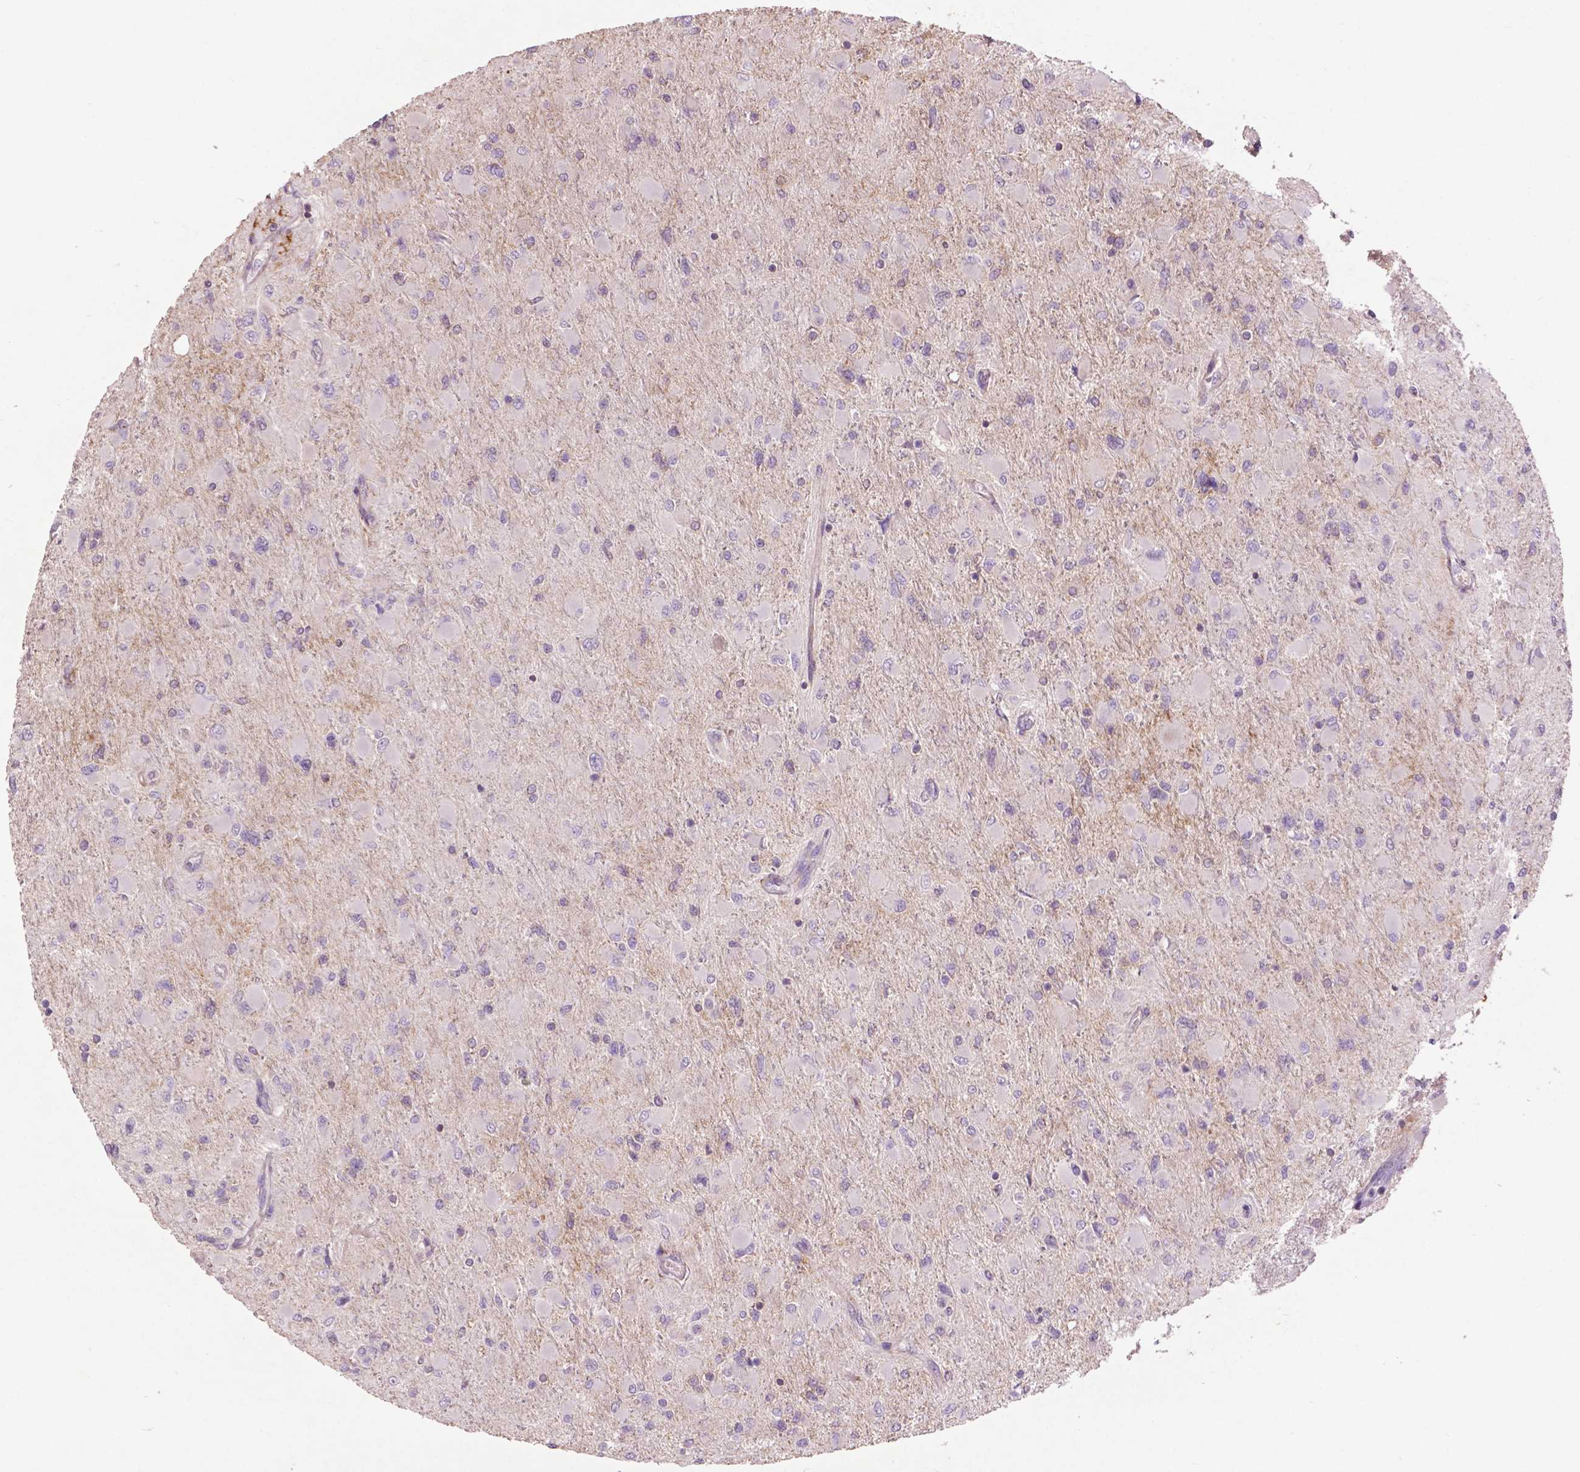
{"staining": {"intensity": "negative", "quantity": "none", "location": "none"}, "tissue": "glioma", "cell_type": "Tumor cells", "image_type": "cancer", "snomed": [{"axis": "morphology", "description": "Glioma, malignant, High grade"}, {"axis": "topography", "description": "Cerebral cortex"}], "caption": "Tumor cells are negative for brown protein staining in glioma.", "gene": "LRRC3C", "patient": {"sex": "female", "age": 36}}